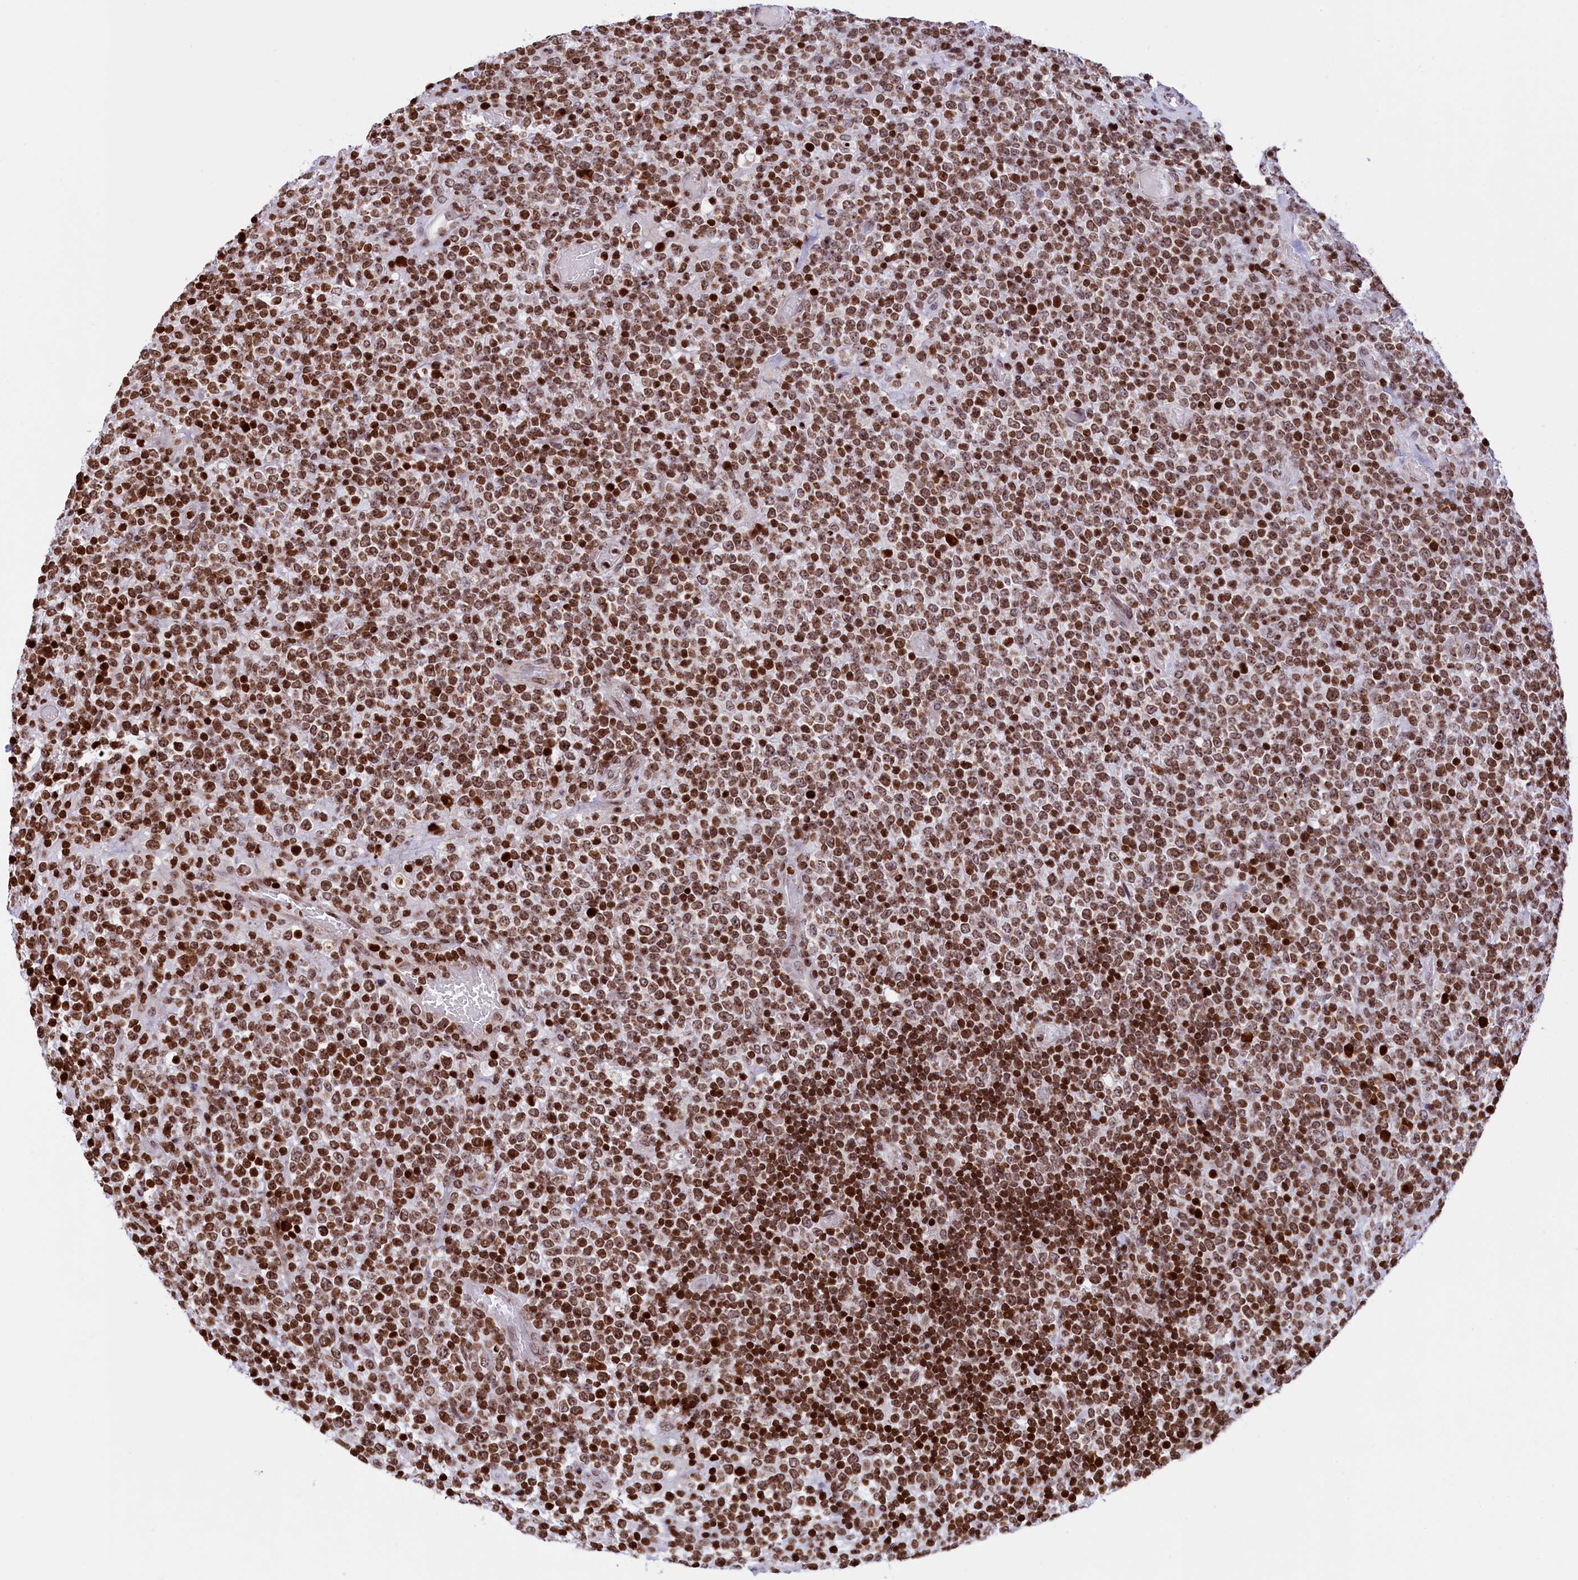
{"staining": {"intensity": "strong", "quantity": ">75%", "location": "nuclear"}, "tissue": "lymphoma", "cell_type": "Tumor cells", "image_type": "cancer", "snomed": [{"axis": "morphology", "description": "Malignant lymphoma, non-Hodgkin's type, High grade"}, {"axis": "topography", "description": "Colon"}], "caption": "There is high levels of strong nuclear positivity in tumor cells of lymphoma, as demonstrated by immunohistochemical staining (brown color).", "gene": "TIMM29", "patient": {"sex": "female", "age": 53}}